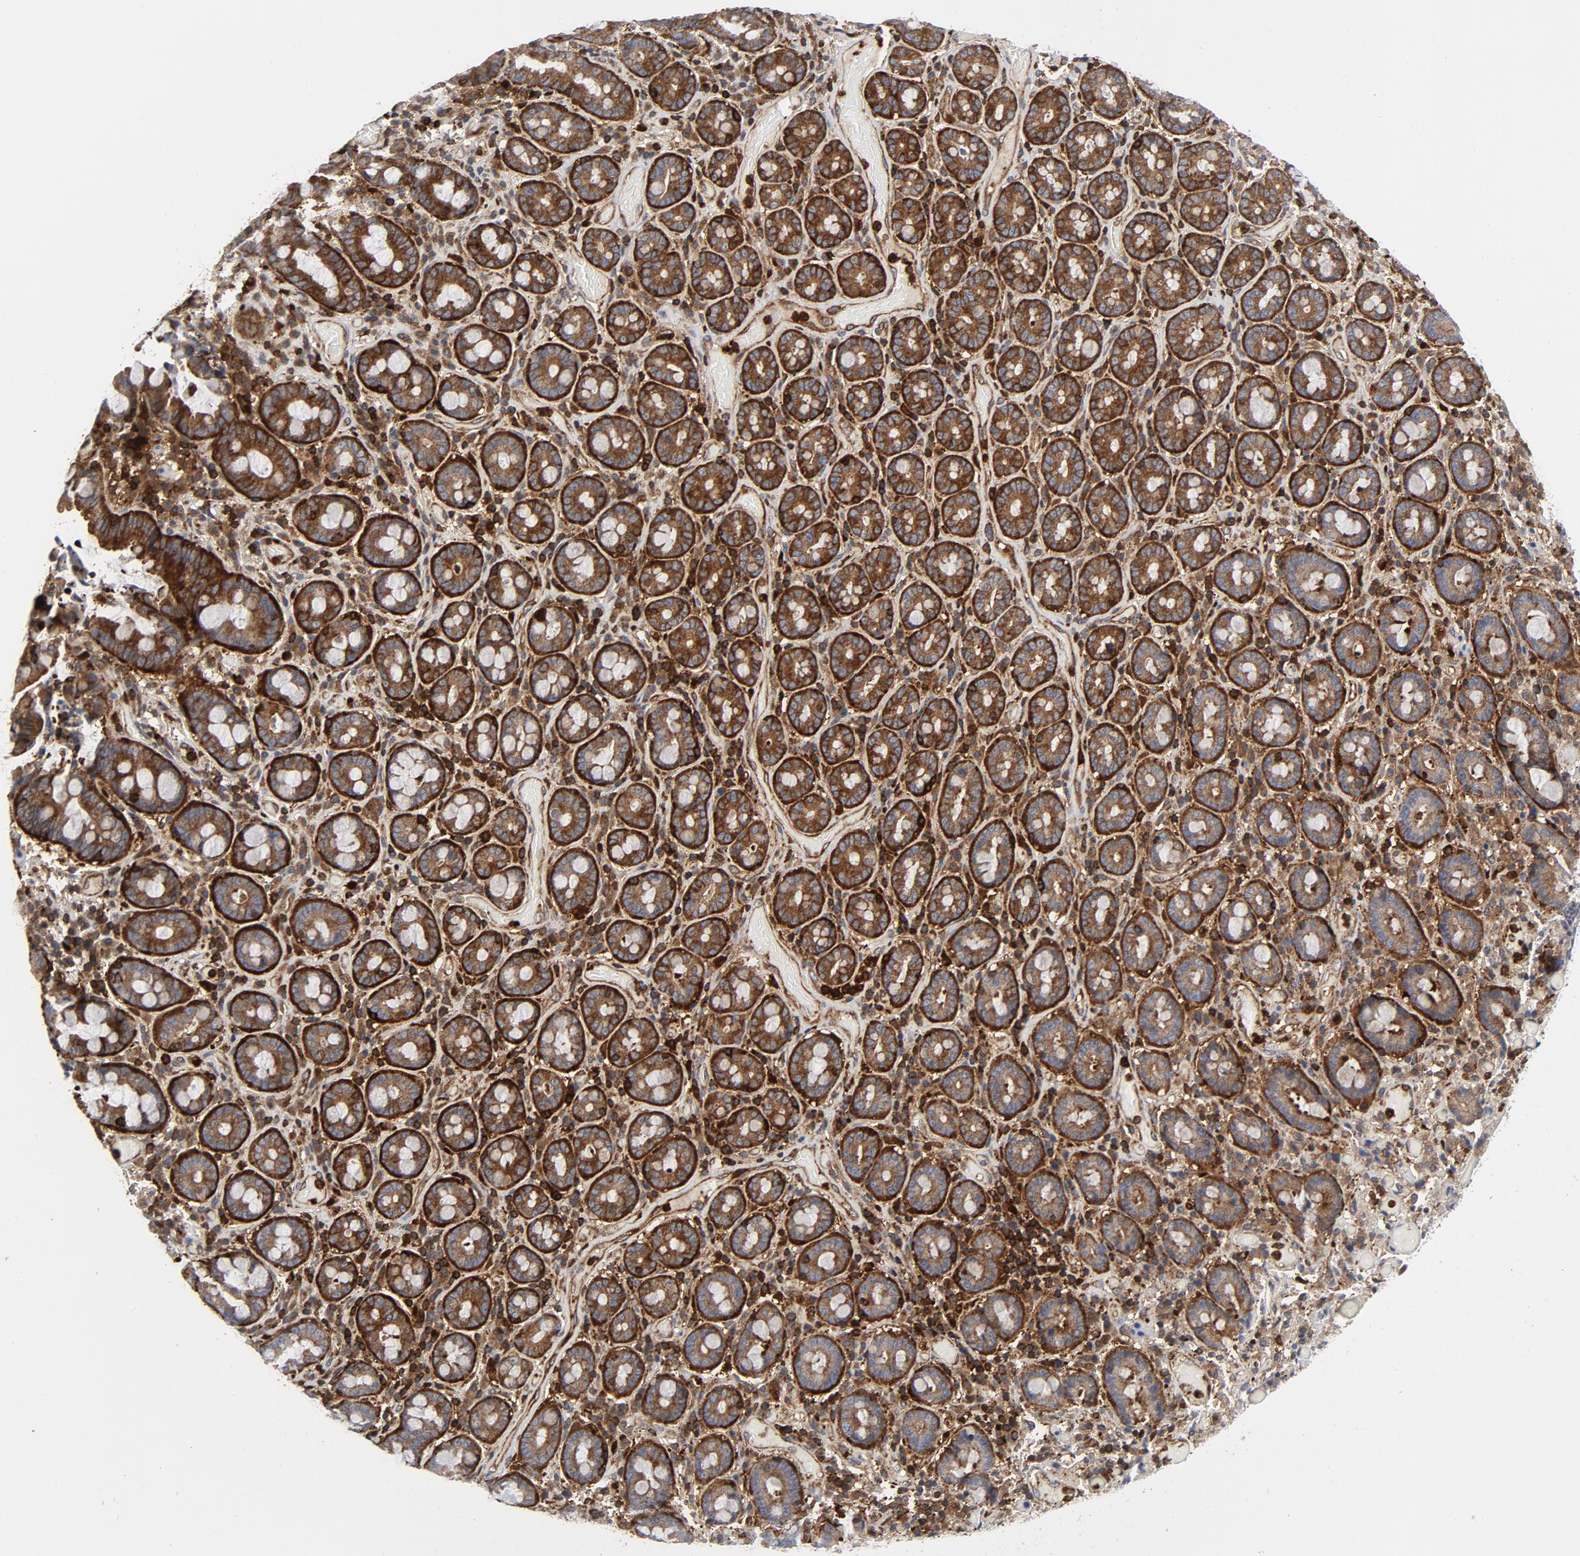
{"staining": {"intensity": "strong", "quantity": ">75%", "location": "cytoplasmic/membranous"}, "tissue": "pancreatic cancer", "cell_type": "Tumor cells", "image_type": "cancer", "snomed": [{"axis": "morphology", "description": "Adenocarcinoma, NOS"}, {"axis": "topography", "description": "Pancreas"}], "caption": "Protein staining of pancreatic cancer (adenocarcinoma) tissue reveals strong cytoplasmic/membranous expression in about >75% of tumor cells.", "gene": "YES1", "patient": {"sex": "male", "age": 82}}